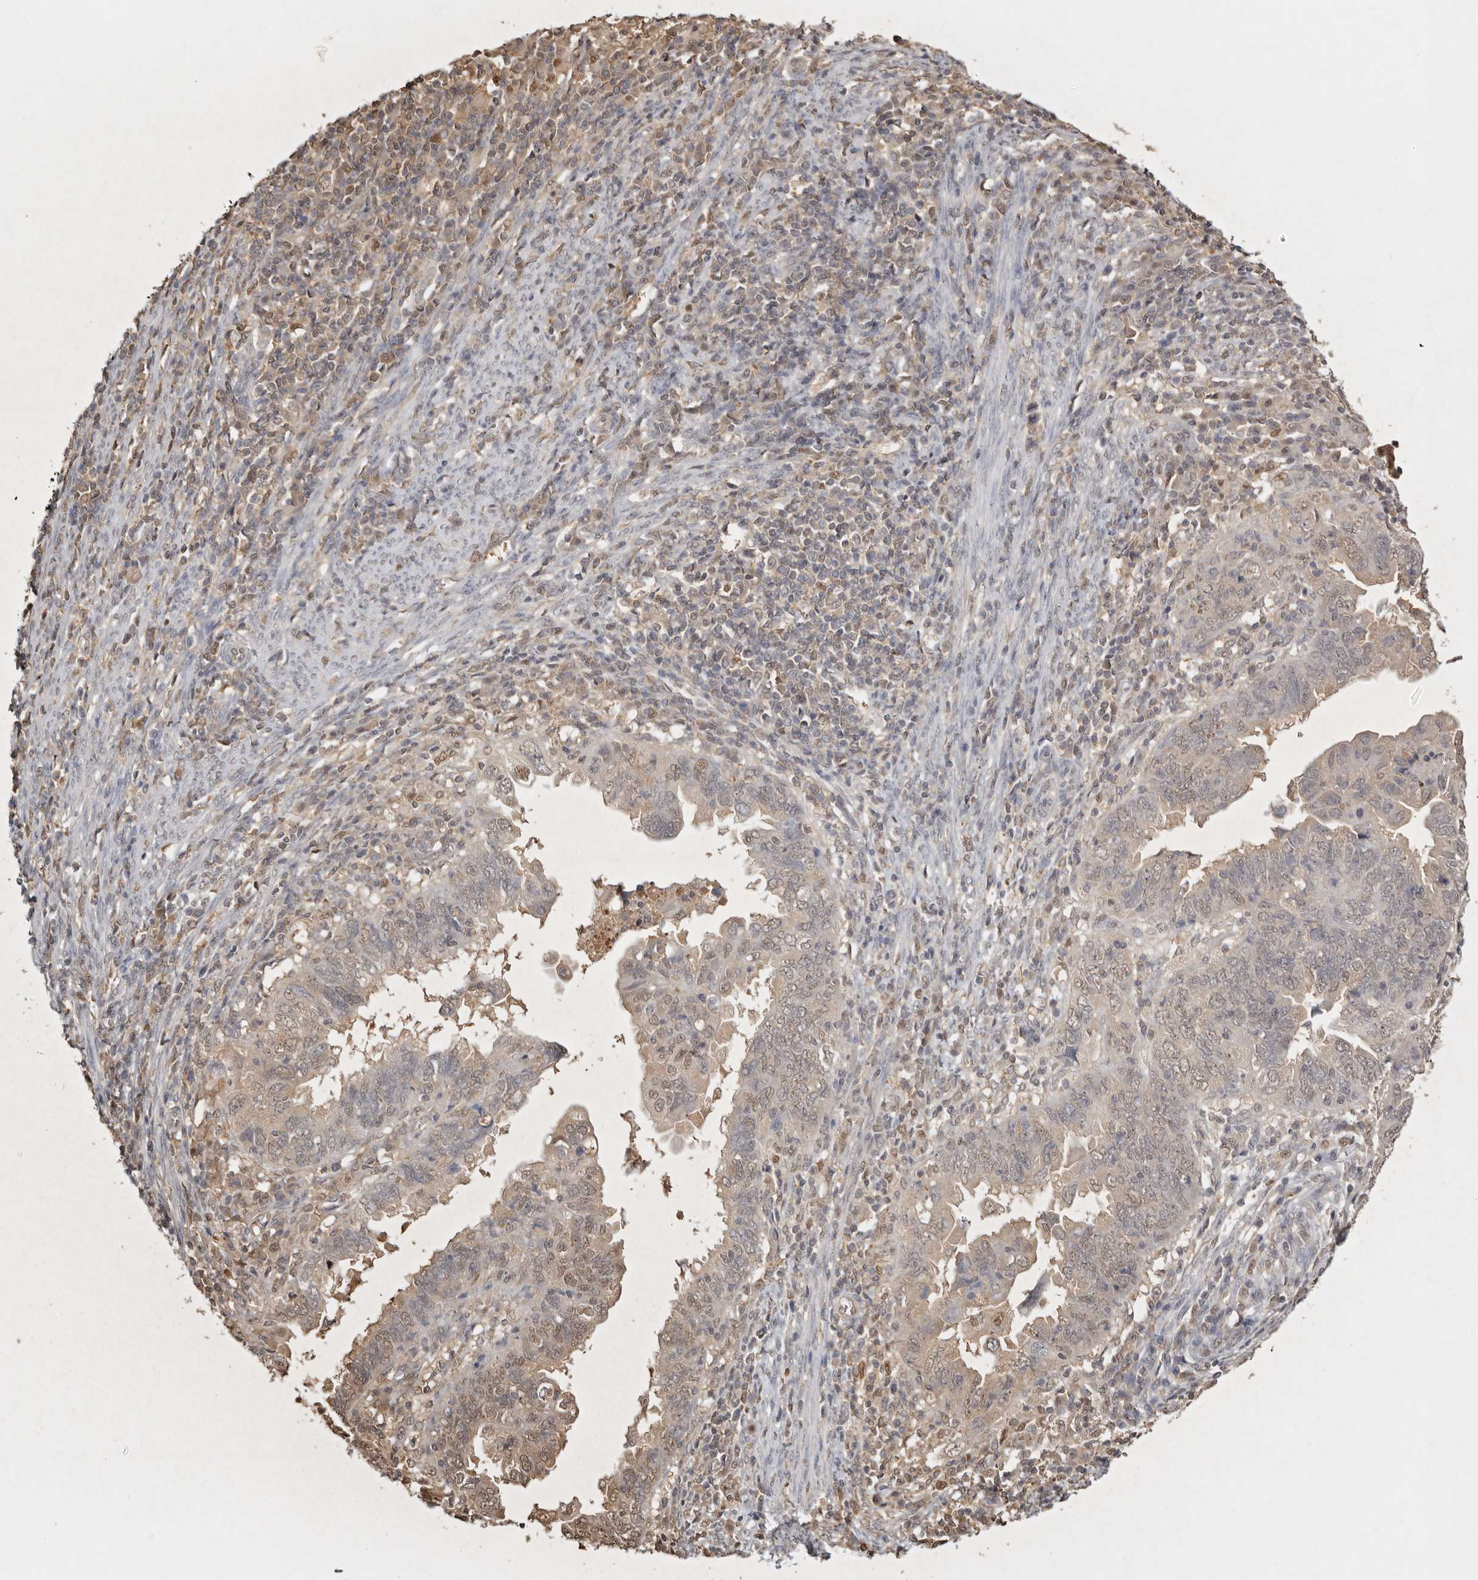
{"staining": {"intensity": "weak", "quantity": ">75%", "location": "nuclear"}, "tissue": "endometrial cancer", "cell_type": "Tumor cells", "image_type": "cancer", "snomed": [{"axis": "morphology", "description": "Adenocarcinoma, NOS"}, {"axis": "topography", "description": "Uterus"}], "caption": "A brown stain labels weak nuclear expression of a protein in endometrial cancer tumor cells.", "gene": "PSMA5", "patient": {"sex": "female", "age": 77}}